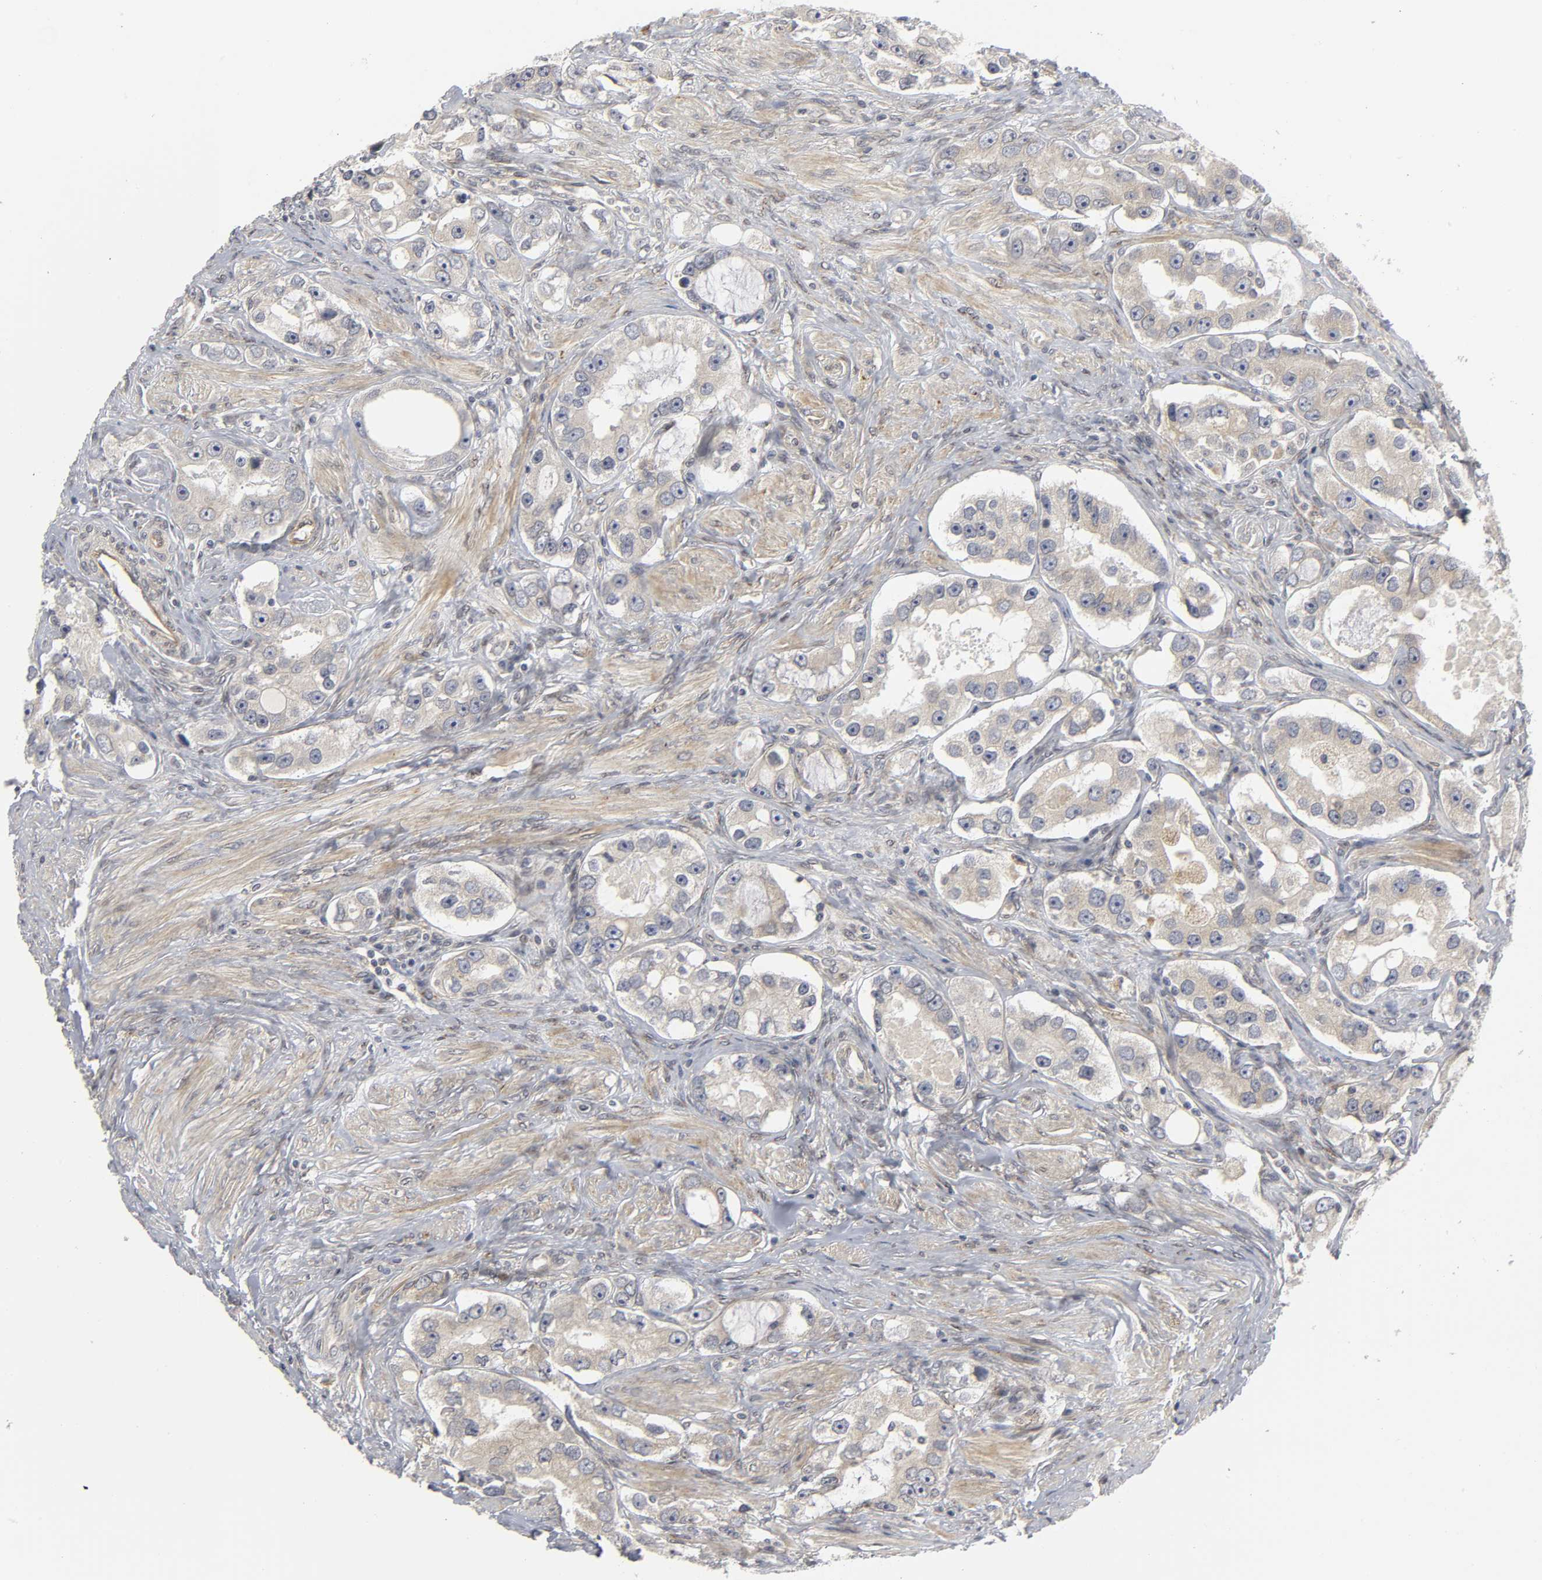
{"staining": {"intensity": "weak", "quantity": "<25%", "location": "cytoplasmic/membranous"}, "tissue": "prostate cancer", "cell_type": "Tumor cells", "image_type": "cancer", "snomed": [{"axis": "morphology", "description": "Adenocarcinoma, High grade"}, {"axis": "topography", "description": "Prostate"}], "caption": "IHC of high-grade adenocarcinoma (prostate) shows no staining in tumor cells.", "gene": "ASB6", "patient": {"sex": "male", "age": 63}}